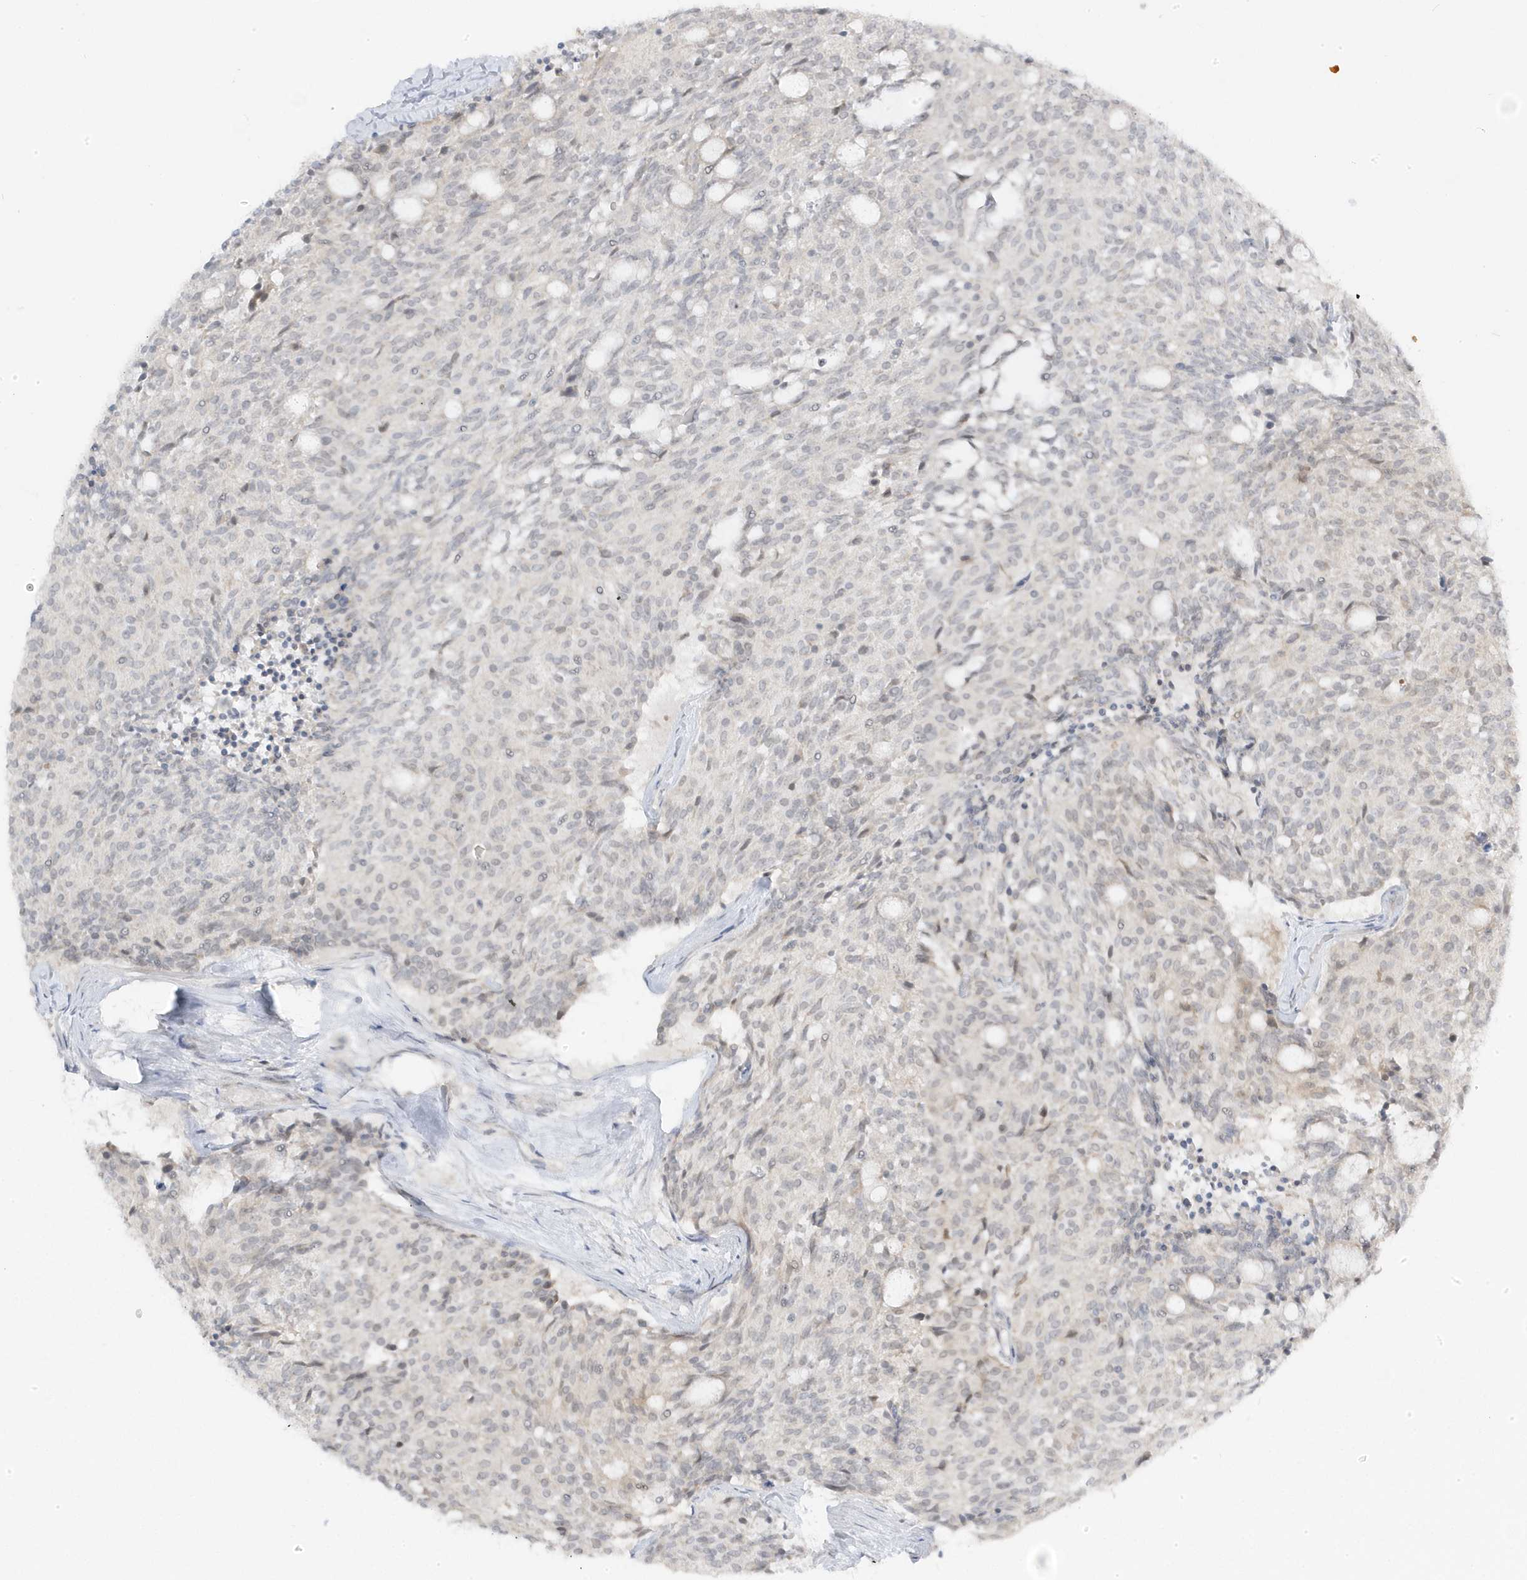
{"staining": {"intensity": "weak", "quantity": "<25%", "location": "cytoplasmic/membranous"}, "tissue": "carcinoid", "cell_type": "Tumor cells", "image_type": "cancer", "snomed": [{"axis": "morphology", "description": "Carcinoid, malignant, NOS"}, {"axis": "topography", "description": "Pancreas"}], "caption": "Immunohistochemistry (IHC) photomicrograph of human malignant carcinoid stained for a protein (brown), which shows no positivity in tumor cells. (DAB immunohistochemistry, high magnification).", "gene": "TSEN15", "patient": {"sex": "female", "age": 54}}